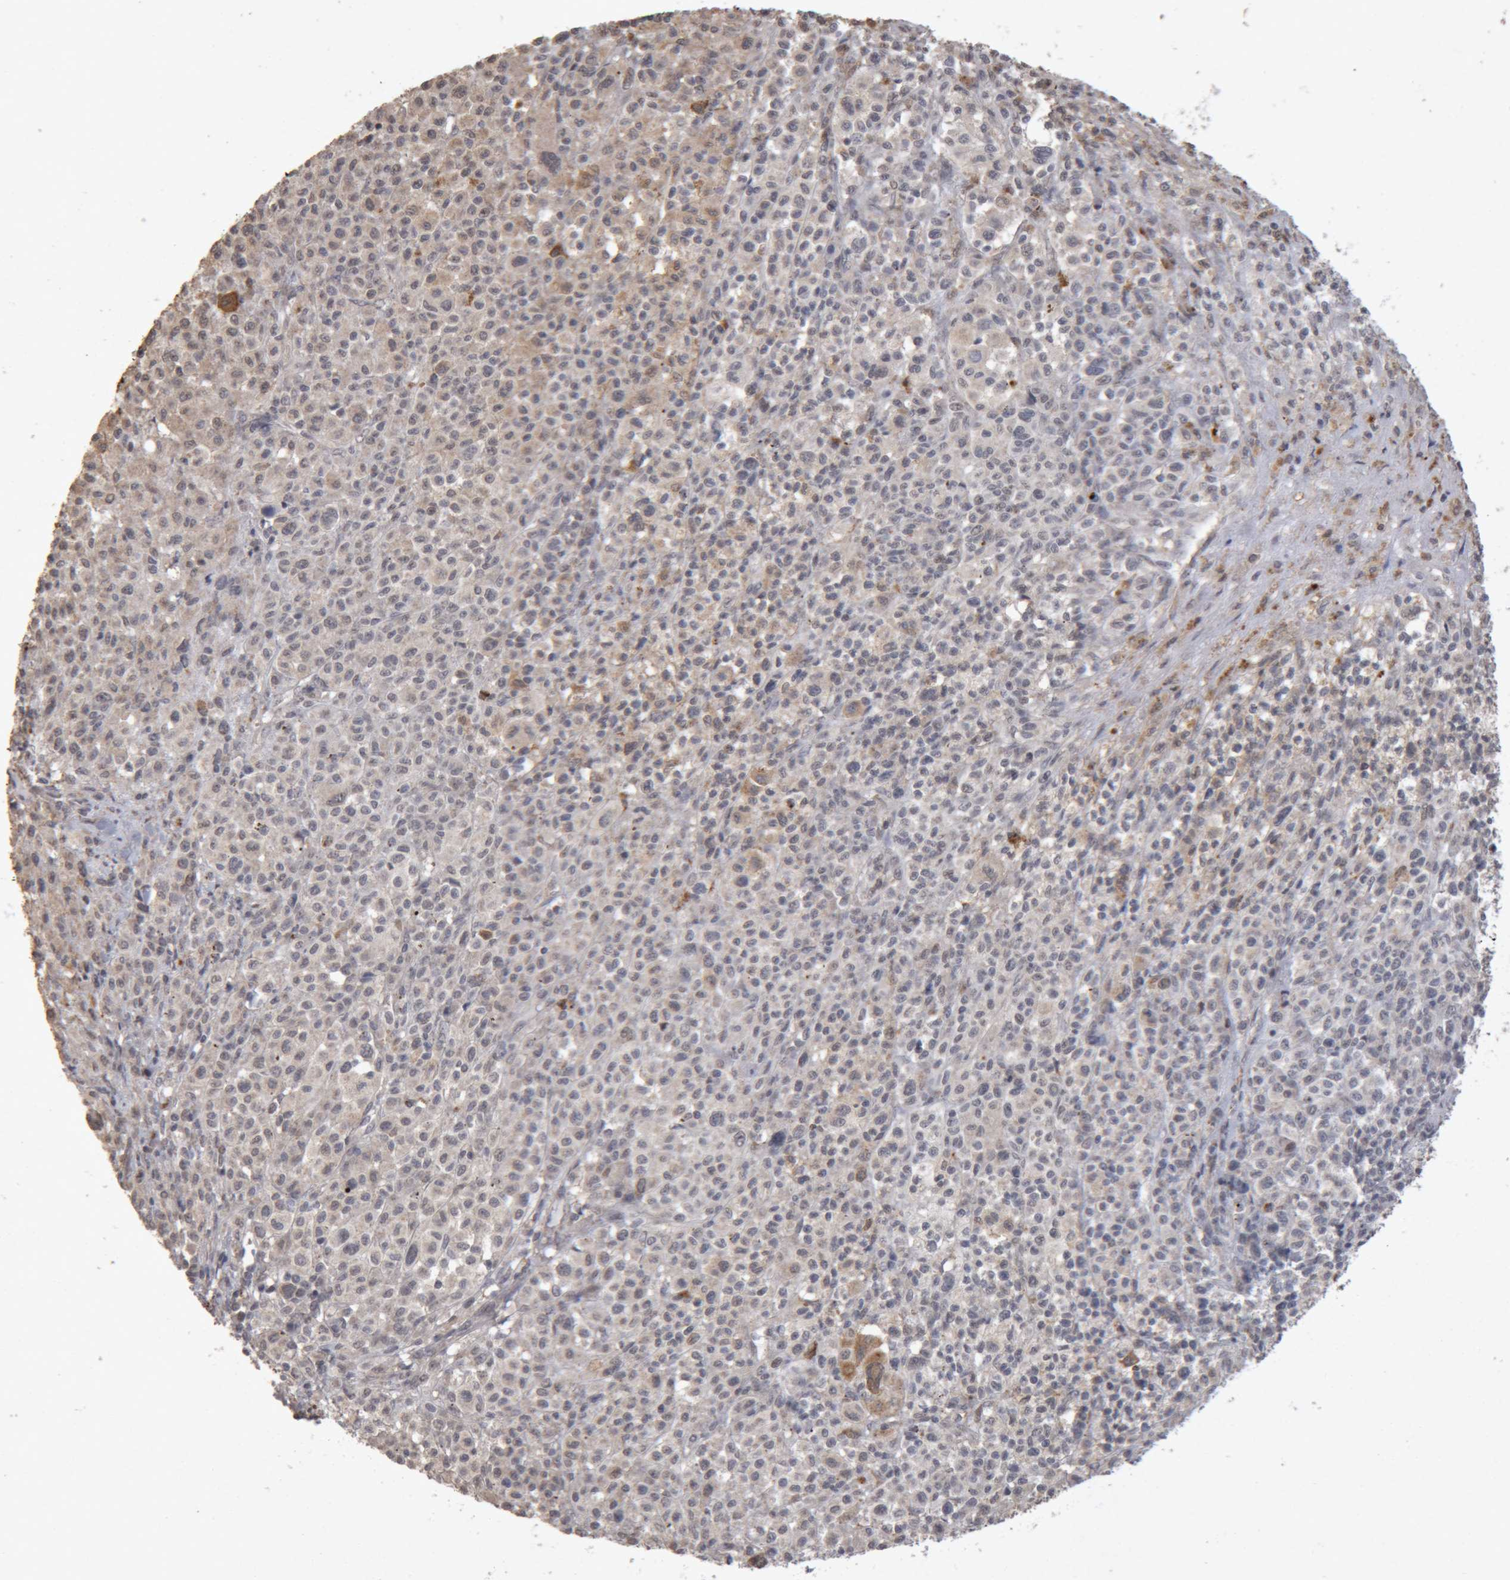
{"staining": {"intensity": "weak", "quantity": "<25%", "location": "cytoplasmic/membranous"}, "tissue": "melanoma", "cell_type": "Tumor cells", "image_type": "cancer", "snomed": [{"axis": "morphology", "description": "Malignant melanoma, Metastatic site"}, {"axis": "topography", "description": "Skin"}], "caption": "Micrograph shows no significant protein staining in tumor cells of melanoma.", "gene": "MEP1A", "patient": {"sex": "female", "age": 74}}